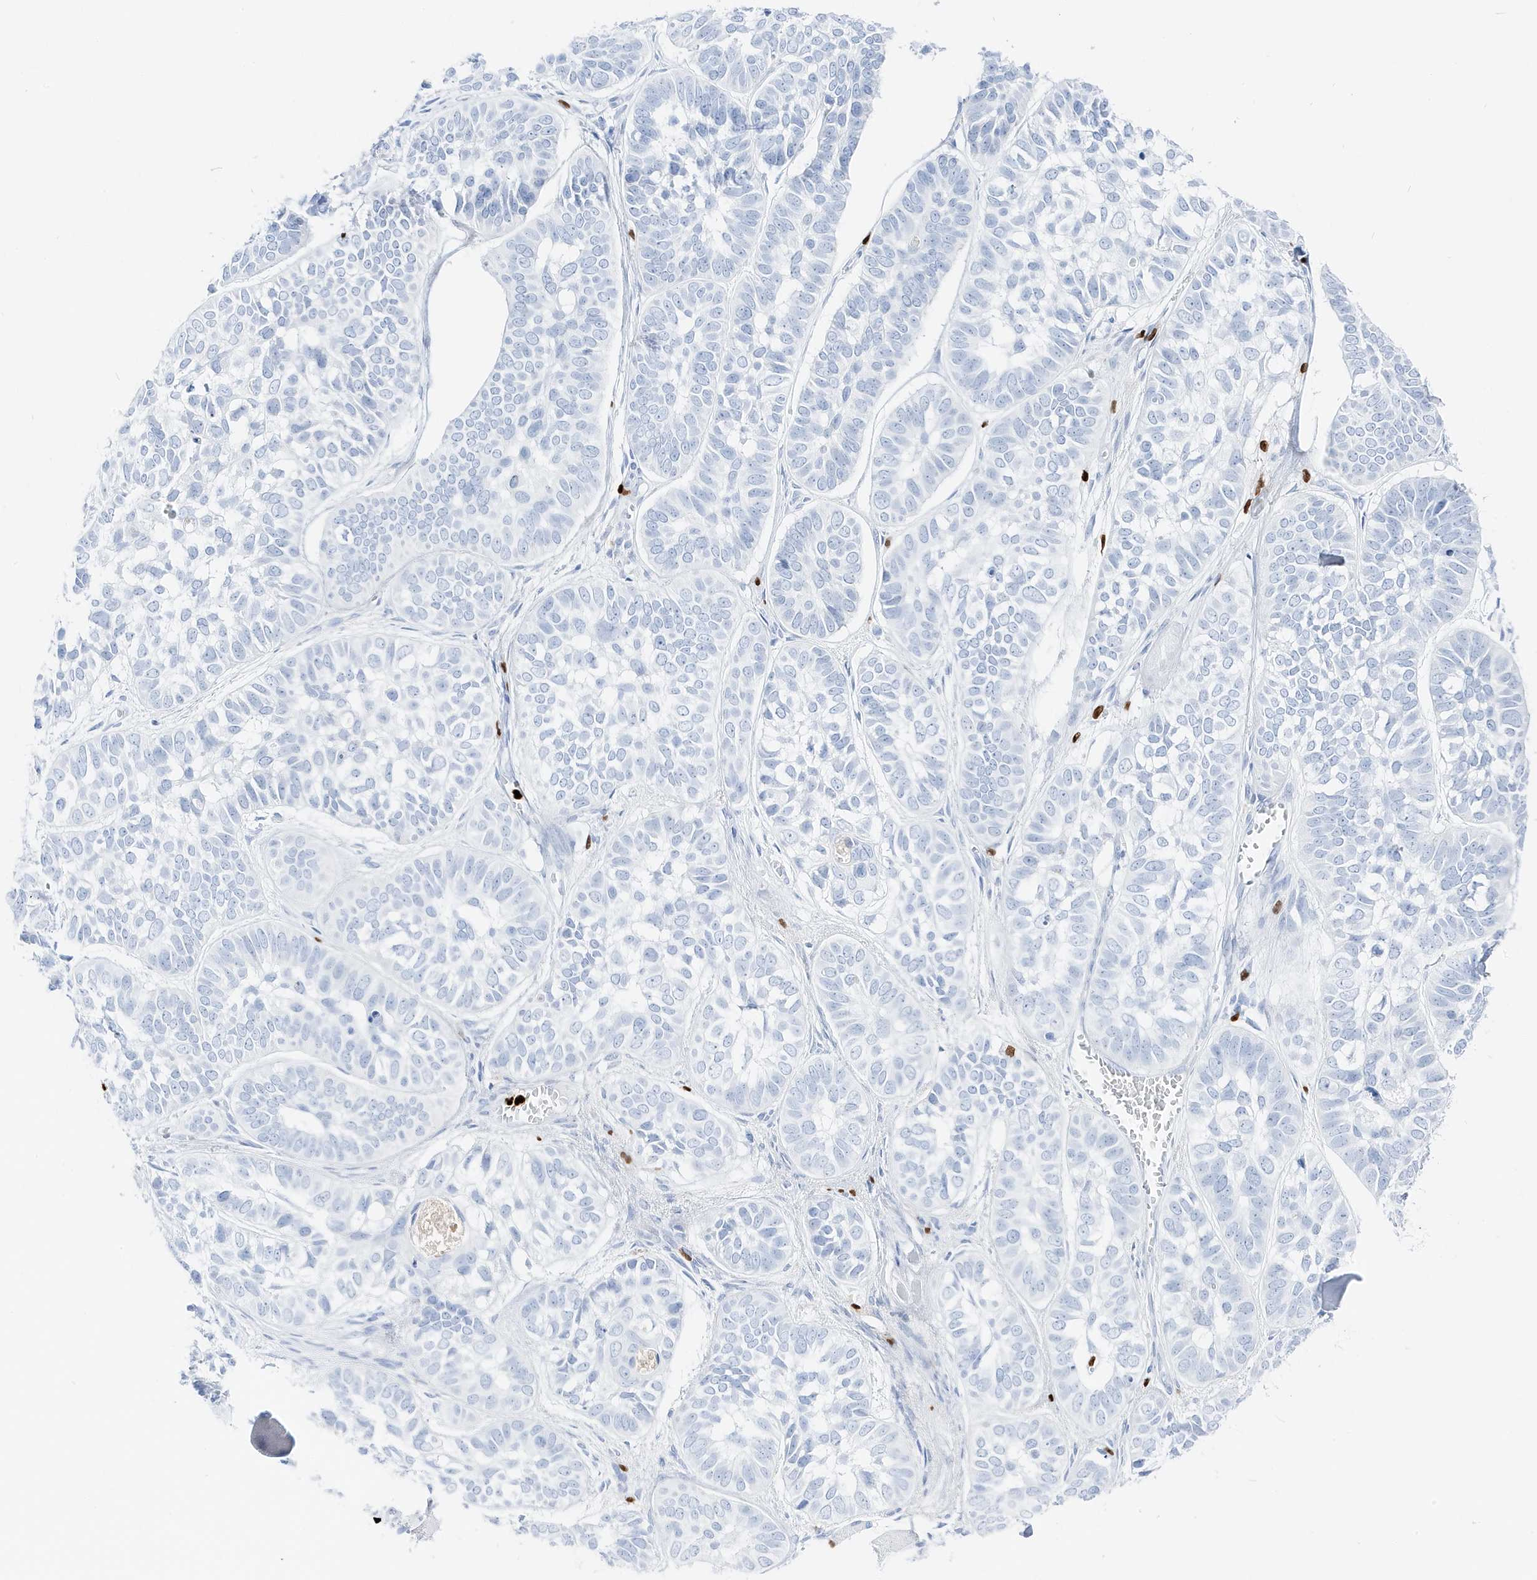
{"staining": {"intensity": "negative", "quantity": "none", "location": "none"}, "tissue": "skin cancer", "cell_type": "Tumor cells", "image_type": "cancer", "snomed": [{"axis": "morphology", "description": "Basal cell carcinoma"}, {"axis": "topography", "description": "Skin"}], "caption": "An image of human skin cancer is negative for staining in tumor cells. (Stains: DAB (3,3'-diaminobenzidine) immunohistochemistry with hematoxylin counter stain, Microscopy: brightfield microscopy at high magnification).", "gene": "MNDA", "patient": {"sex": "male", "age": 62}}